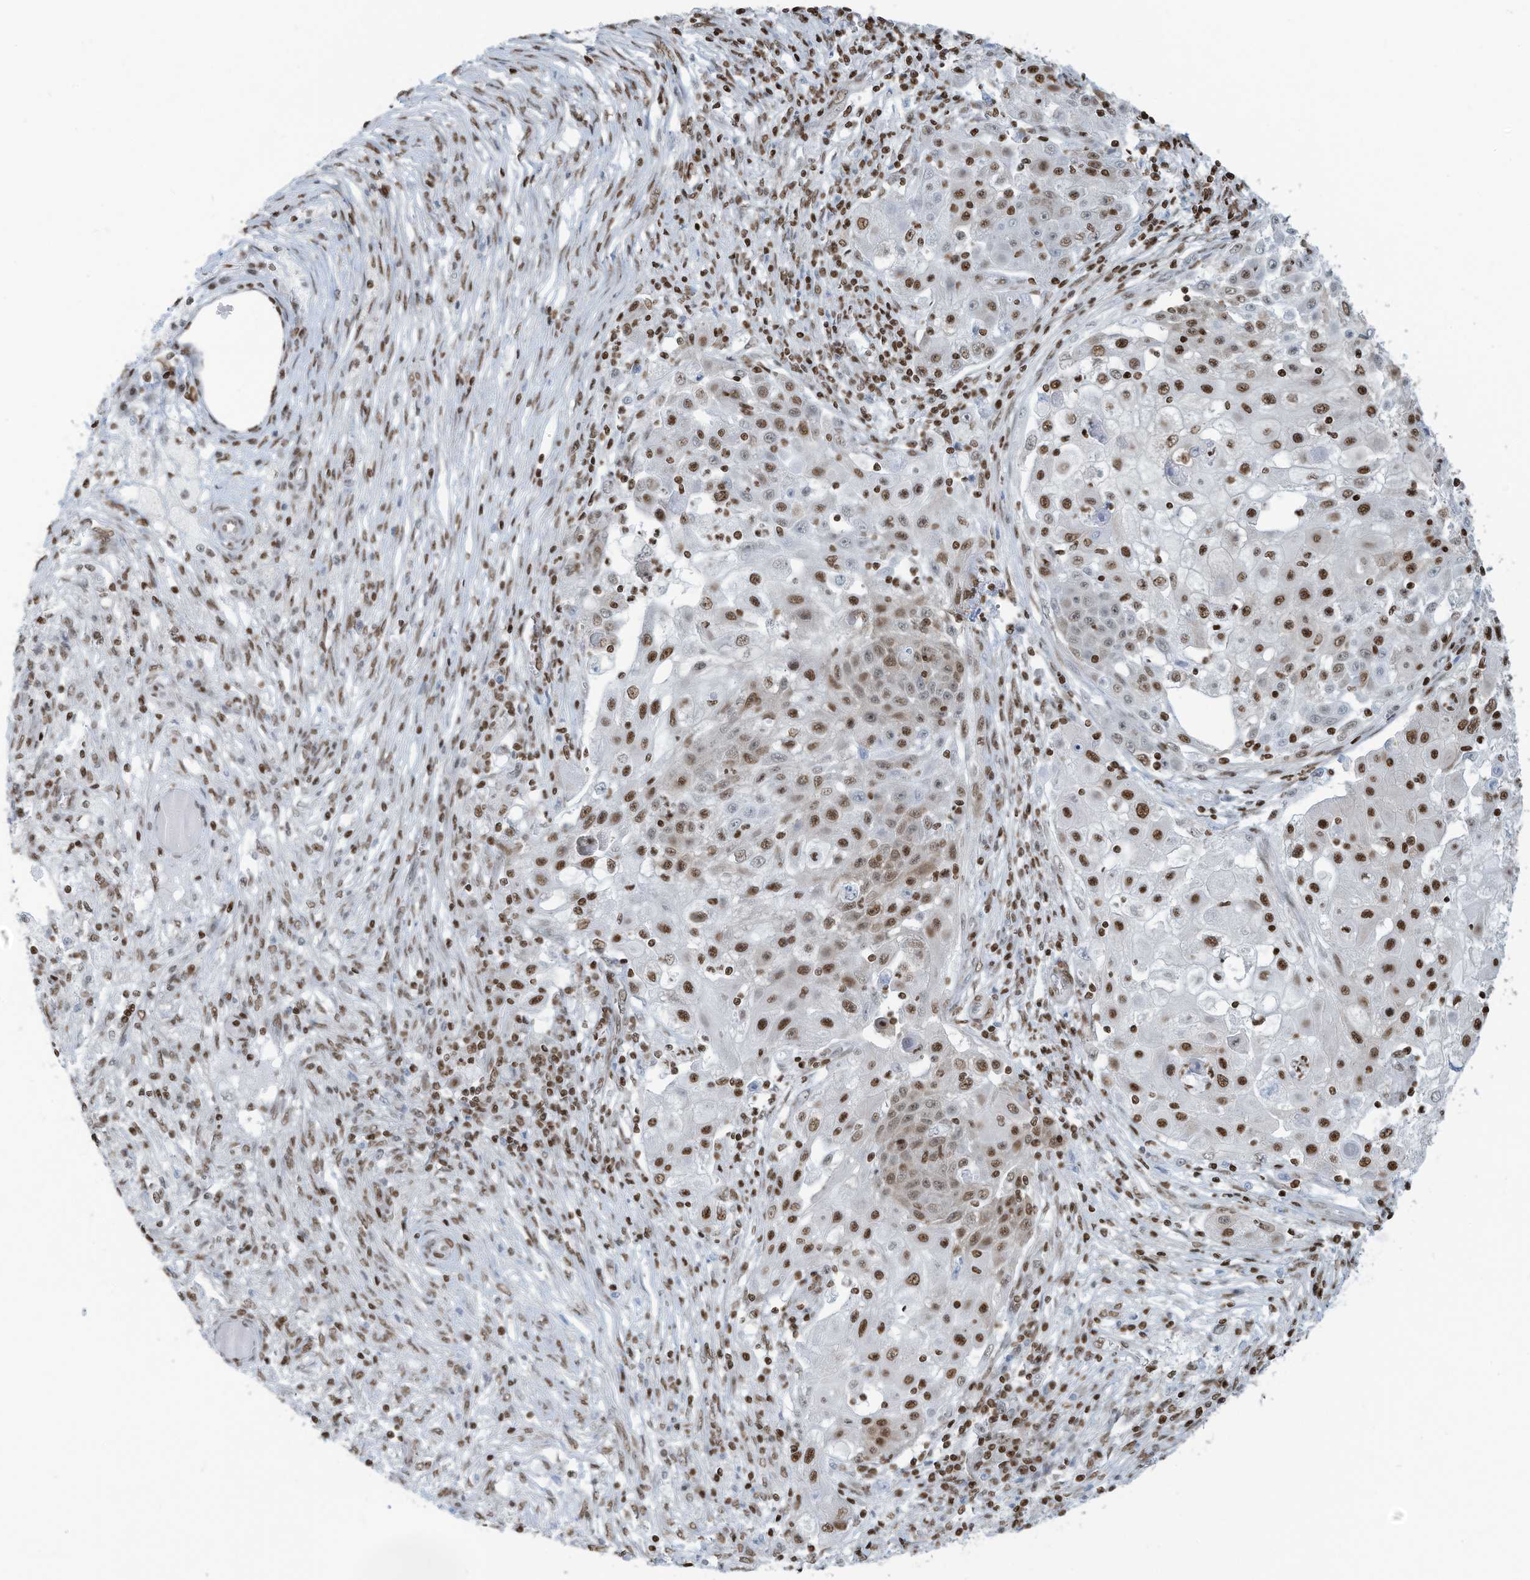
{"staining": {"intensity": "moderate", "quantity": ">75%", "location": "nuclear"}, "tissue": "ovarian cancer", "cell_type": "Tumor cells", "image_type": "cancer", "snomed": [{"axis": "morphology", "description": "Carcinoma, endometroid"}, {"axis": "topography", "description": "Ovary"}], "caption": "A high-resolution photomicrograph shows IHC staining of endometroid carcinoma (ovarian), which reveals moderate nuclear positivity in about >75% of tumor cells.", "gene": "SARNP", "patient": {"sex": "female", "age": 42}}